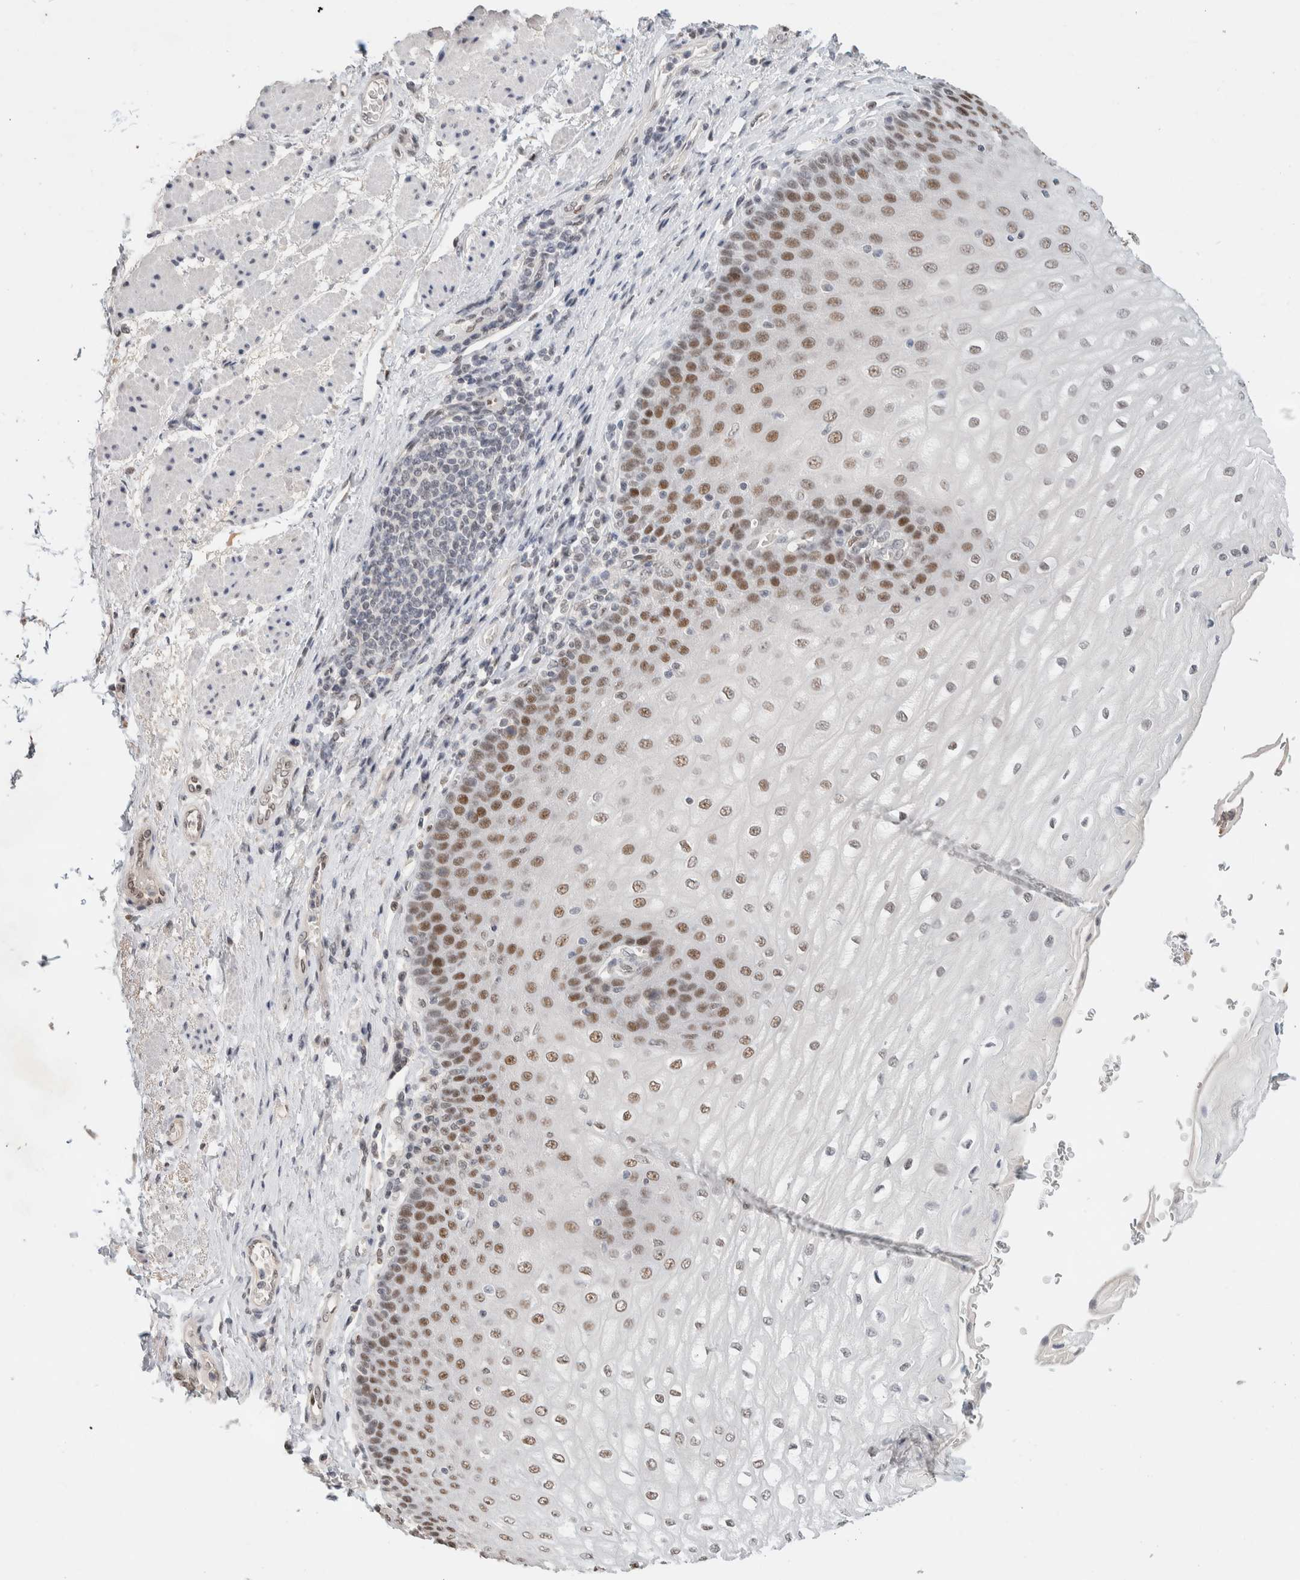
{"staining": {"intensity": "moderate", "quantity": ">75%", "location": "nuclear"}, "tissue": "esophagus", "cell_type": "Squamous epithelial cells", "image_type": "normal", "snomed": [{"axis": "morphology", "description": "Normal tissue, NOS"}, {"axis": "topography", "description": "Esophagus"}], "caption": "Esophagus stained with IHC exhibits moderate nuclear positivity in about >75% of squamous epithelial cells. Ihc stains the protein in brown and the nuclei are stained blue.", "gene": "PUS7", "patient": {"sex": "male", "age": 54}}